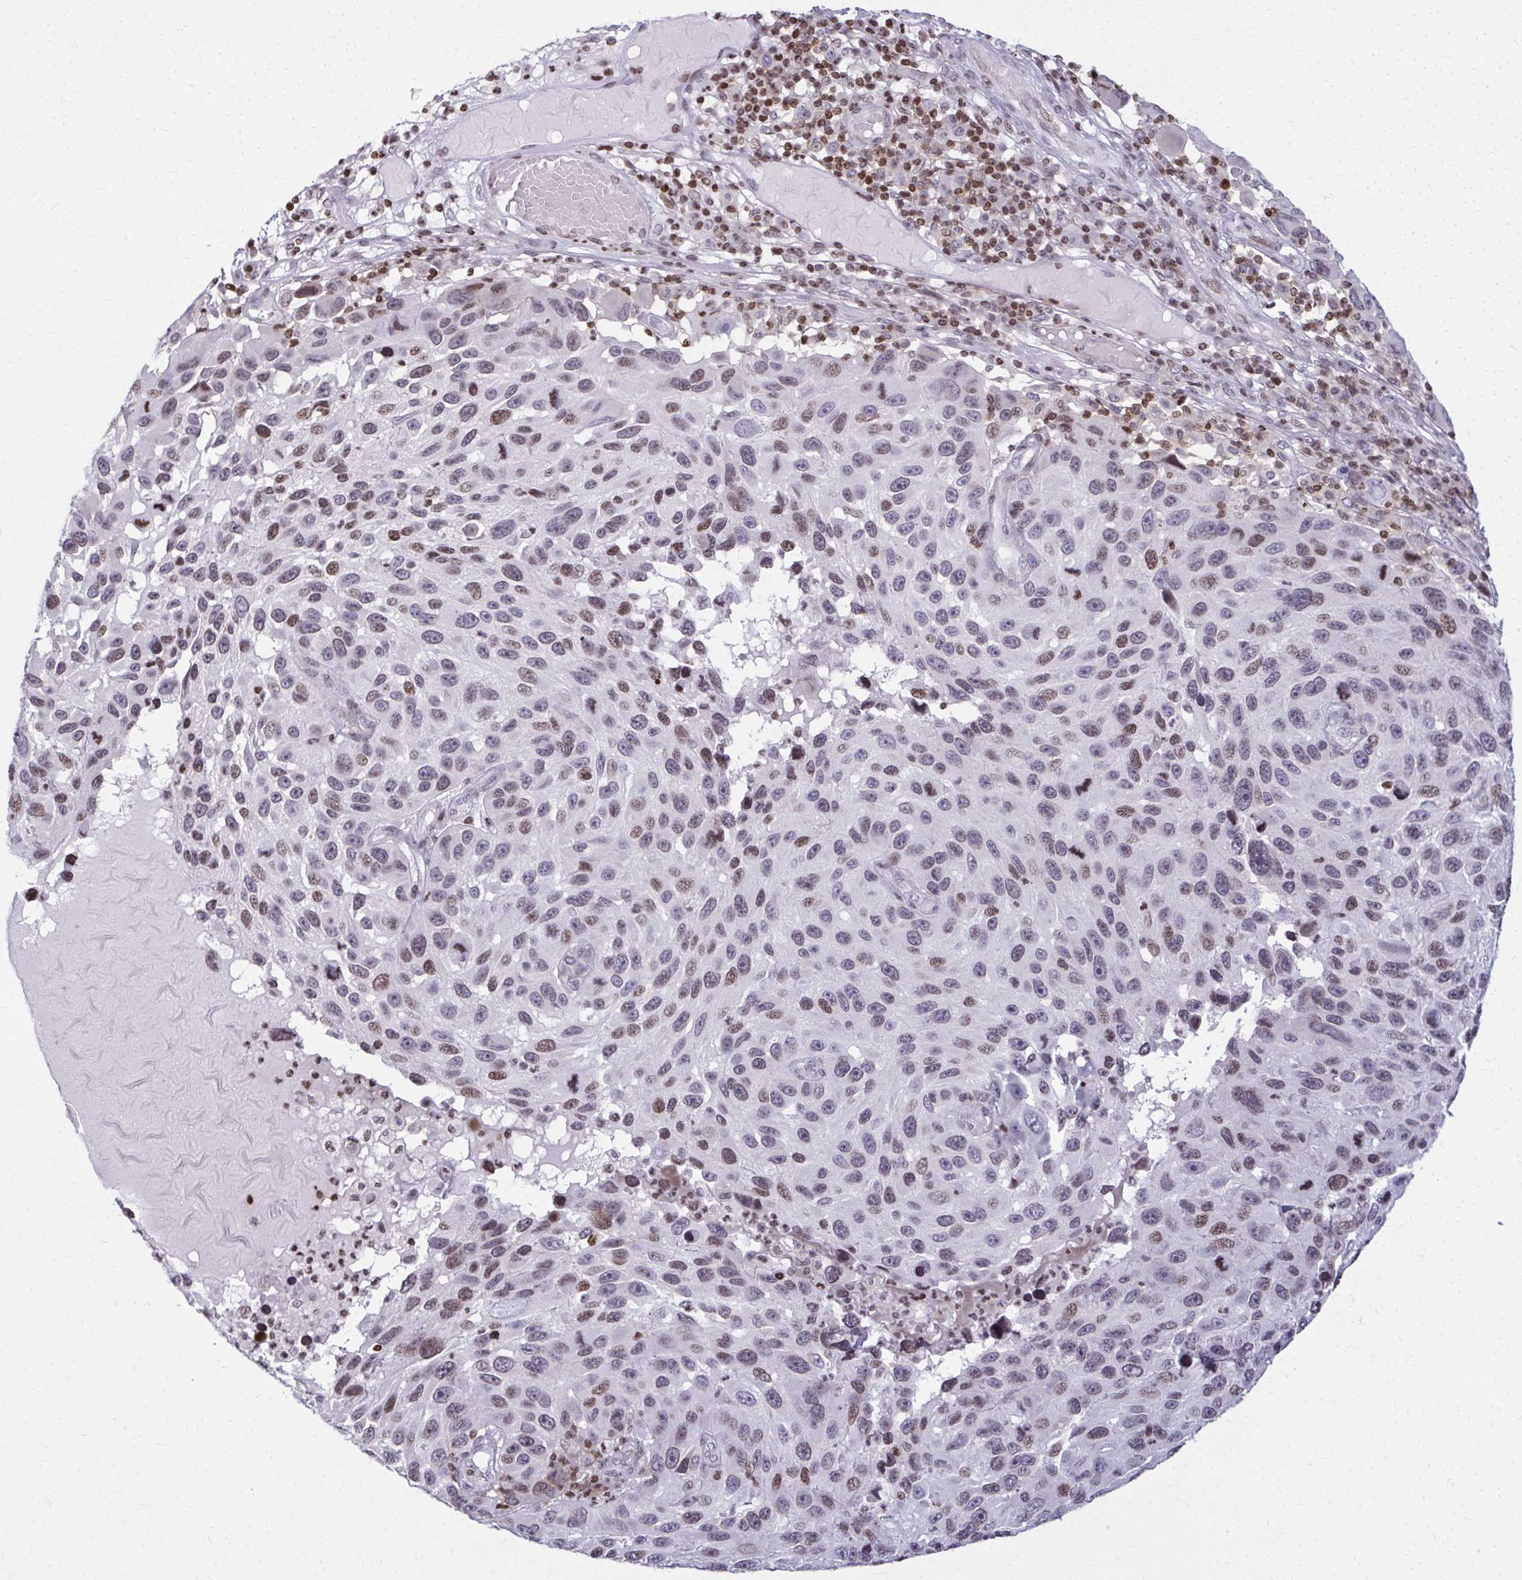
{"staining": {"intensity": "weak", "quantity": "25%-75%", "location": "nuclear"}, "tissue": "melanoma", "cell_type": "Tumor cells", "image_type": "cancer", "snomed": [{"axis": "morphology", "description": "Malignant melanoma, NOS"}, {"axis": "topography", "description": "Skin"}], "caption": "Immunohistochemical staining of melanoma shows low levels of weak nuclear protein expression in about 25%-75% of tumor cells.", "gene": "AP5M1", "patient": {"sex": "male", "age": 53}}